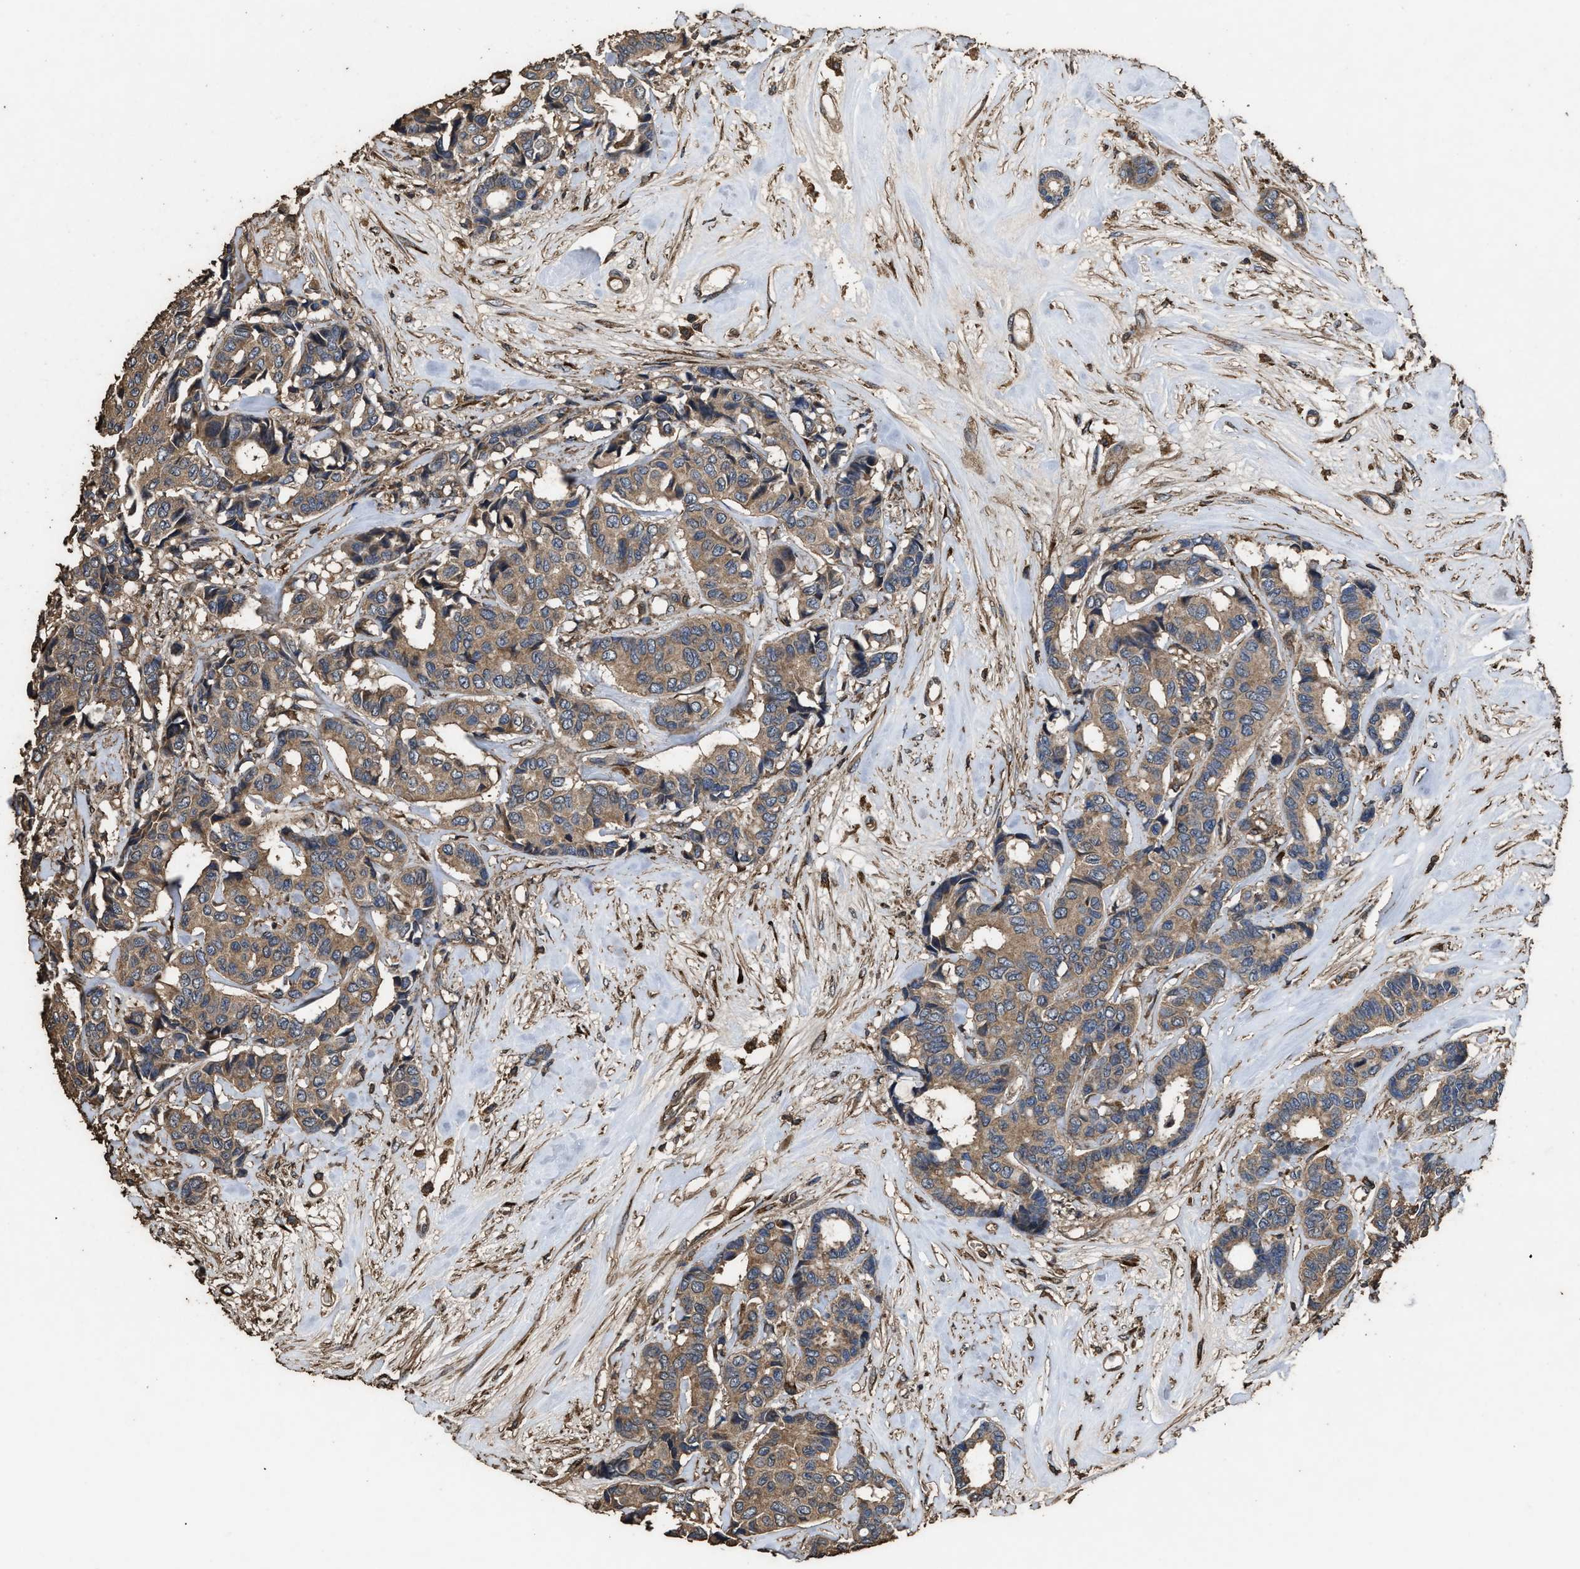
{"staining": {"intensity": "moderate", "quantity": ">75%", "location": "cytoplasmic/membranous"}, "tissue": "breast cancer", "cell_type": "Tumor cells", "image_type": "cancer", "snomed": [{"axis": "morphology", "description": "Duct carcinoma"}, {"axis": "topography", "description": "Breast"}], "caption": "Breast cancer stained with a protein marker exhibits moderate staining in tumor cells.", "gene": "ZMYND19", "patient": {"sex": "female", "age": 87}}